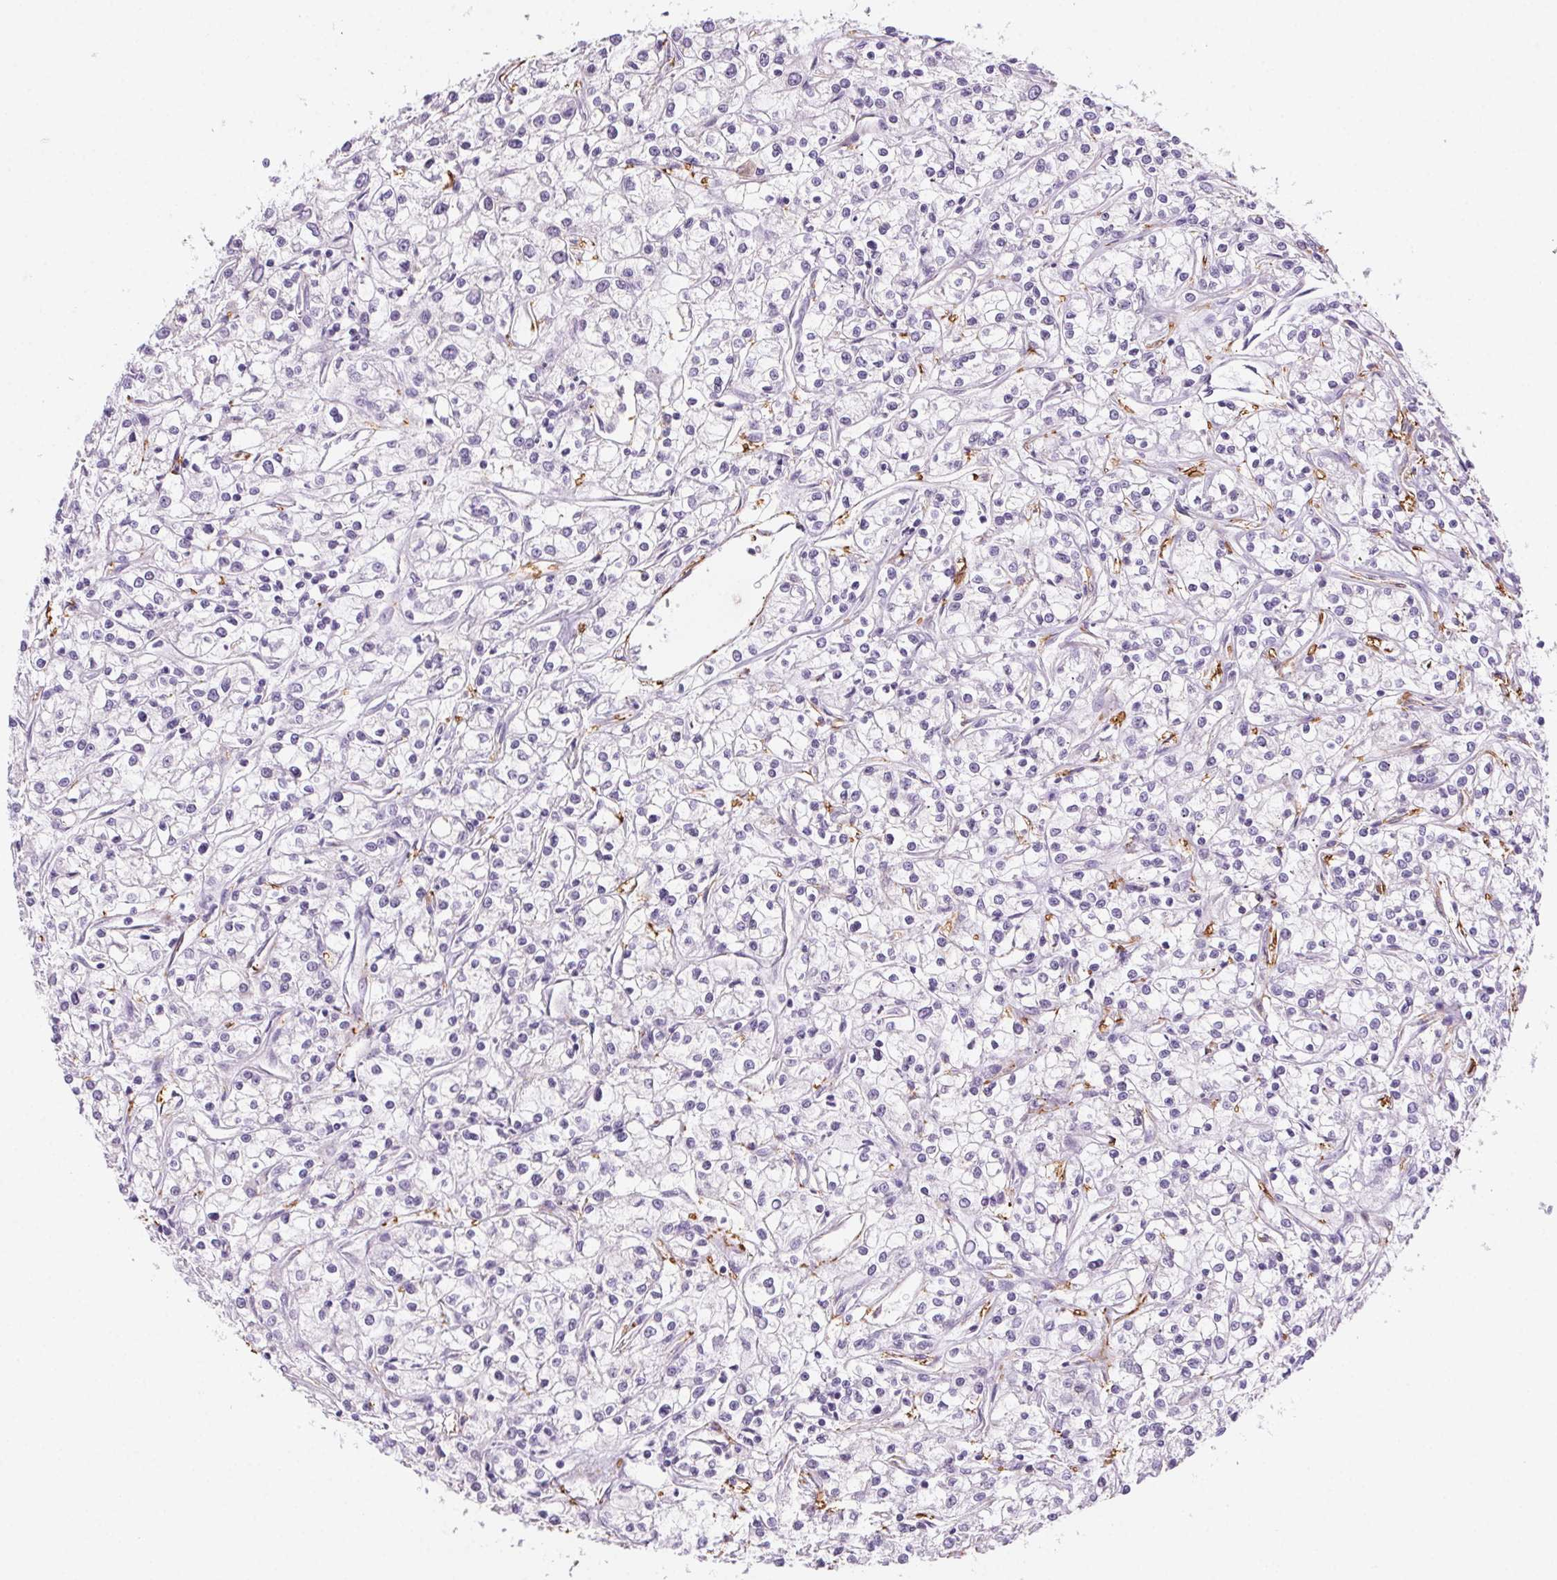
{"staining": {"intensity": "negative", "quantity": "none", "location": "none"}, "tissue": "renal cancer", "cell_type": "Tumor cells", "image_type": "cancer", "snomed": [{"axis": "morphology", "description": "Adenocarcinoma, NOS"}, {"axis": "topography", "description": "Kidney"}], "caption": "The histopathology image exhibits no staining of tumor cells in adenocarcinoma (renal). Nuclei are stained in blue.", "gene": "GPX8", "patient": {"sex": "female", "age": 59}}